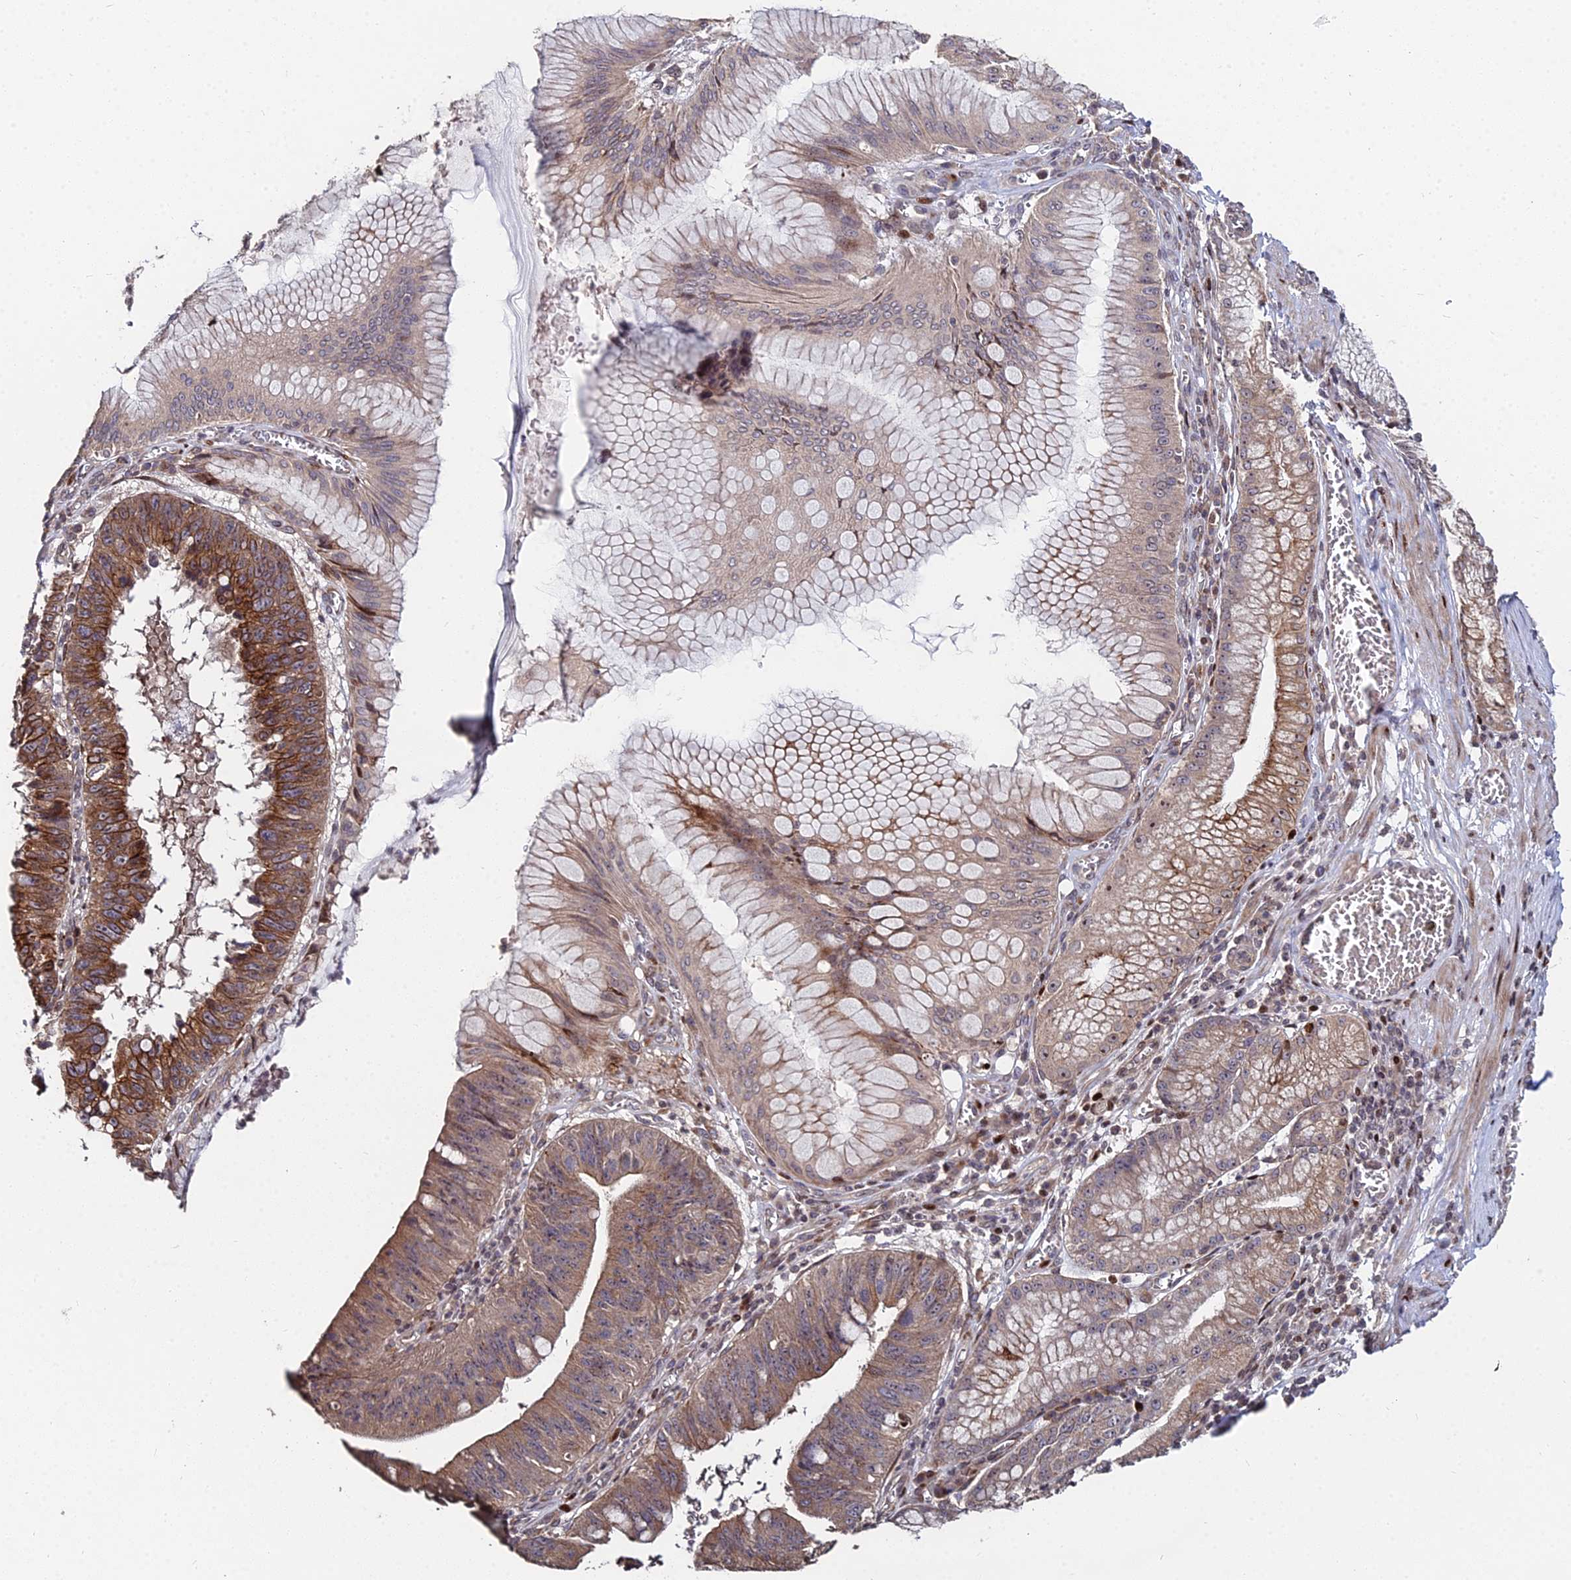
{"staining": {"intensity": "strong", "quantity": "25%-75%", "location": "cytoplasmic/membranous,nuclear"}, "tissue": "stomach cancer", "cell_type": "Tumor cells", "image_type": "cancer", "snomed": [{"axis": "morphology", "description": "Adenocarcinoma, NOS"}, {"axis": "topography", "description": "Stomach"}], "caption": "Immunohistochemistry (IHC) image of neoplastic tissue: human stomach cancer stained using immunohistochemistry reveals high levels of strong protein expression localized specifically in the cytoplasmic/membranous and nuclear of tumor cells, appearing as a cytoplasmic/membranous and nuclear brown color.", "gene": "RBMS2", "patient": {"sex": "male", "age": 59}}